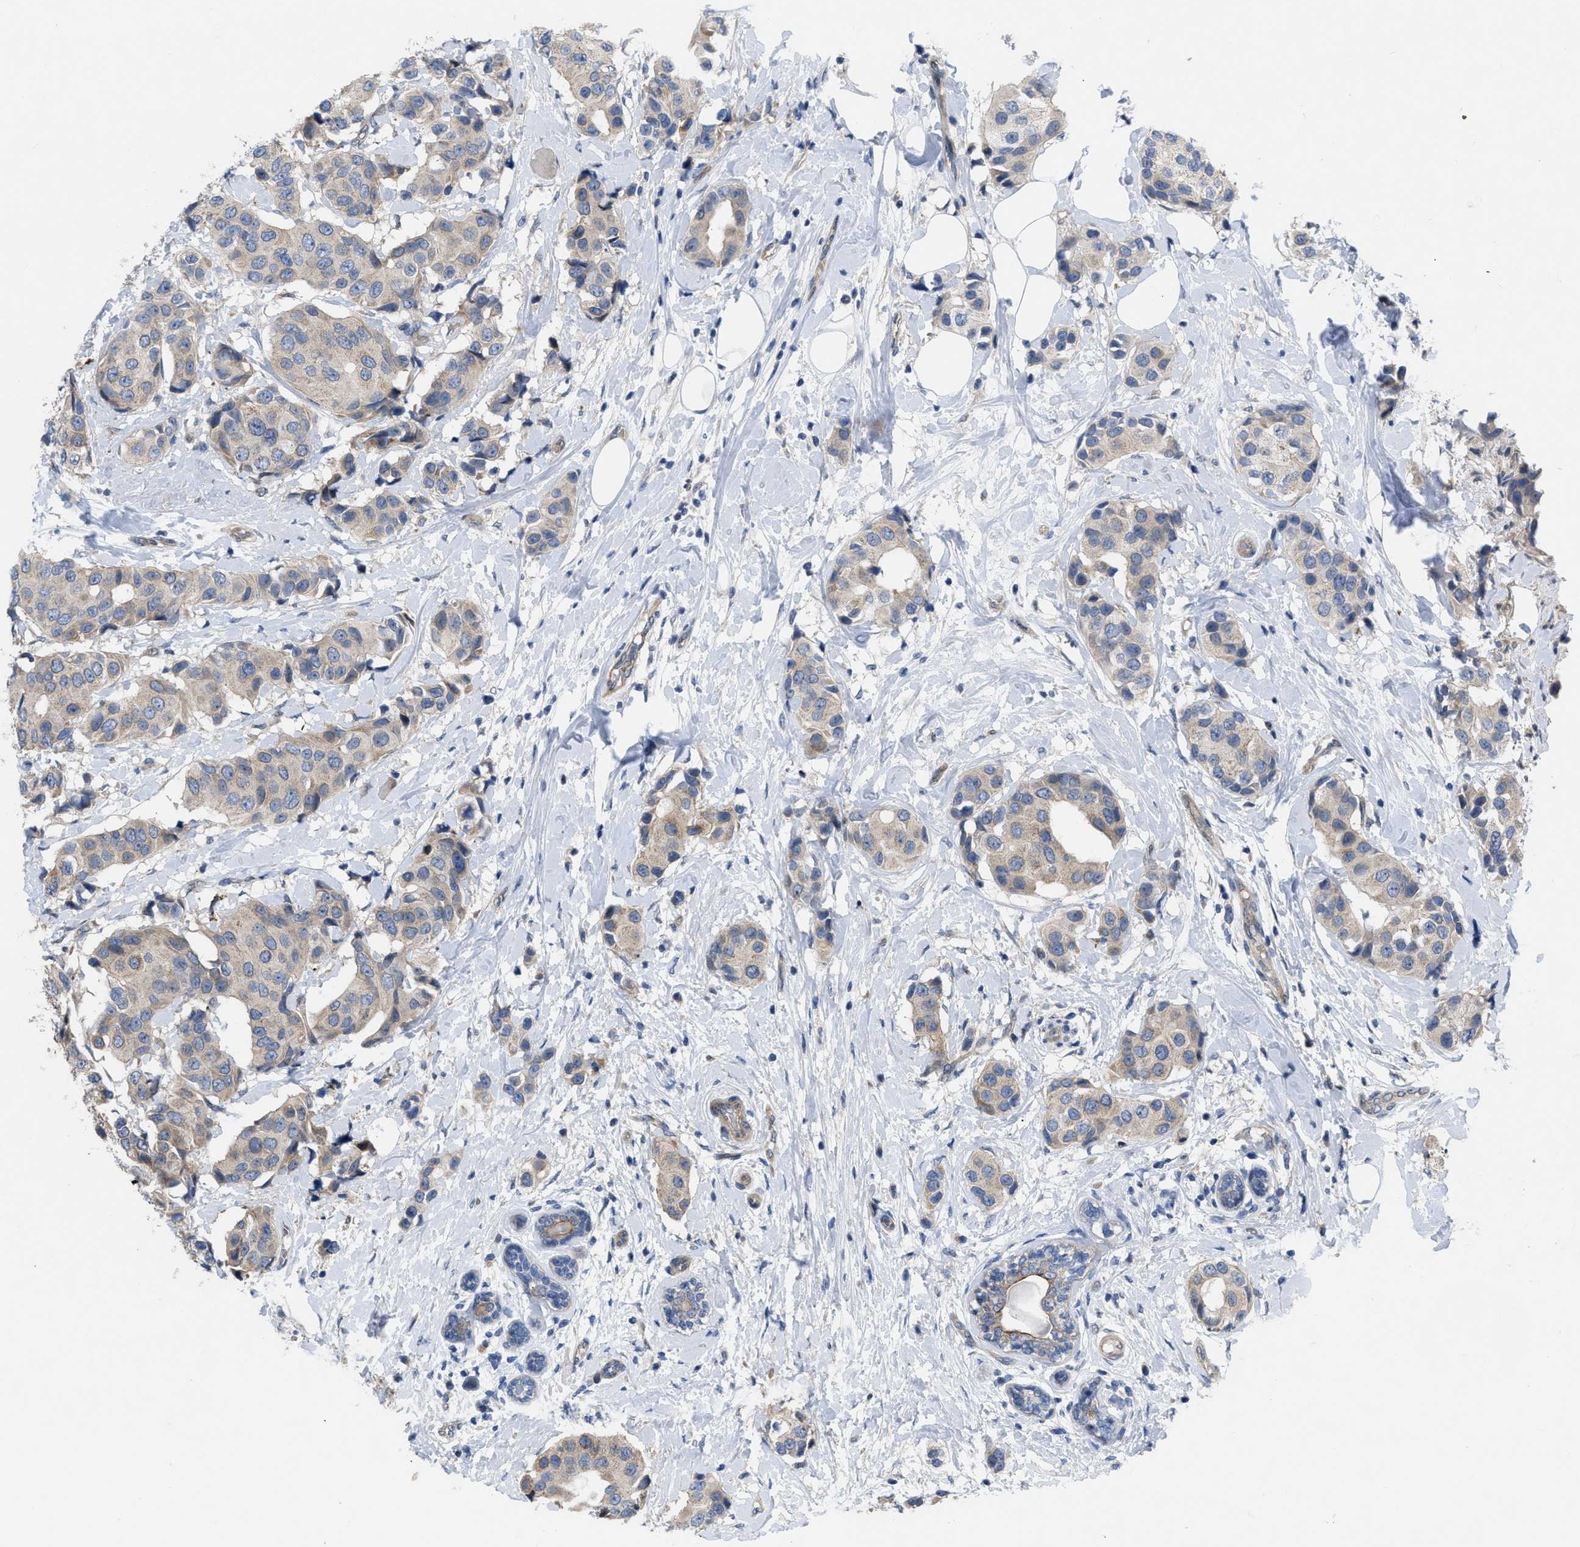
{"staining": {"intensity": "weak", "quantity": ">75%", "location": "cytoplasmic/membranous"}, "tissue": "breast cancer", "cell_type": "Tumor cells", "image_type": "cancer", "snomed": [{"axis": "morphology", "description": "Normal tissue, NOS"}, {"axis": "morphology", "description": "Duct carcinoma"}, {"axis": "topography", "description": "Breast"}], "caption": "Immunohistochemistry staining of breast intraductal carcinoma, which displays low levels of weak cytoplasmic/membranous staining in about >75% of tumor cells indicating weak cytoplasmic/membranous protein expression. The staining was performed using DAB (3,3'-diaminobenzidine) (brown) for protein detection and nuclei were counterstained in hematoxylin (blue).", "gene": "NDEL1", "patient": {"sex": "female", "age": 39}}